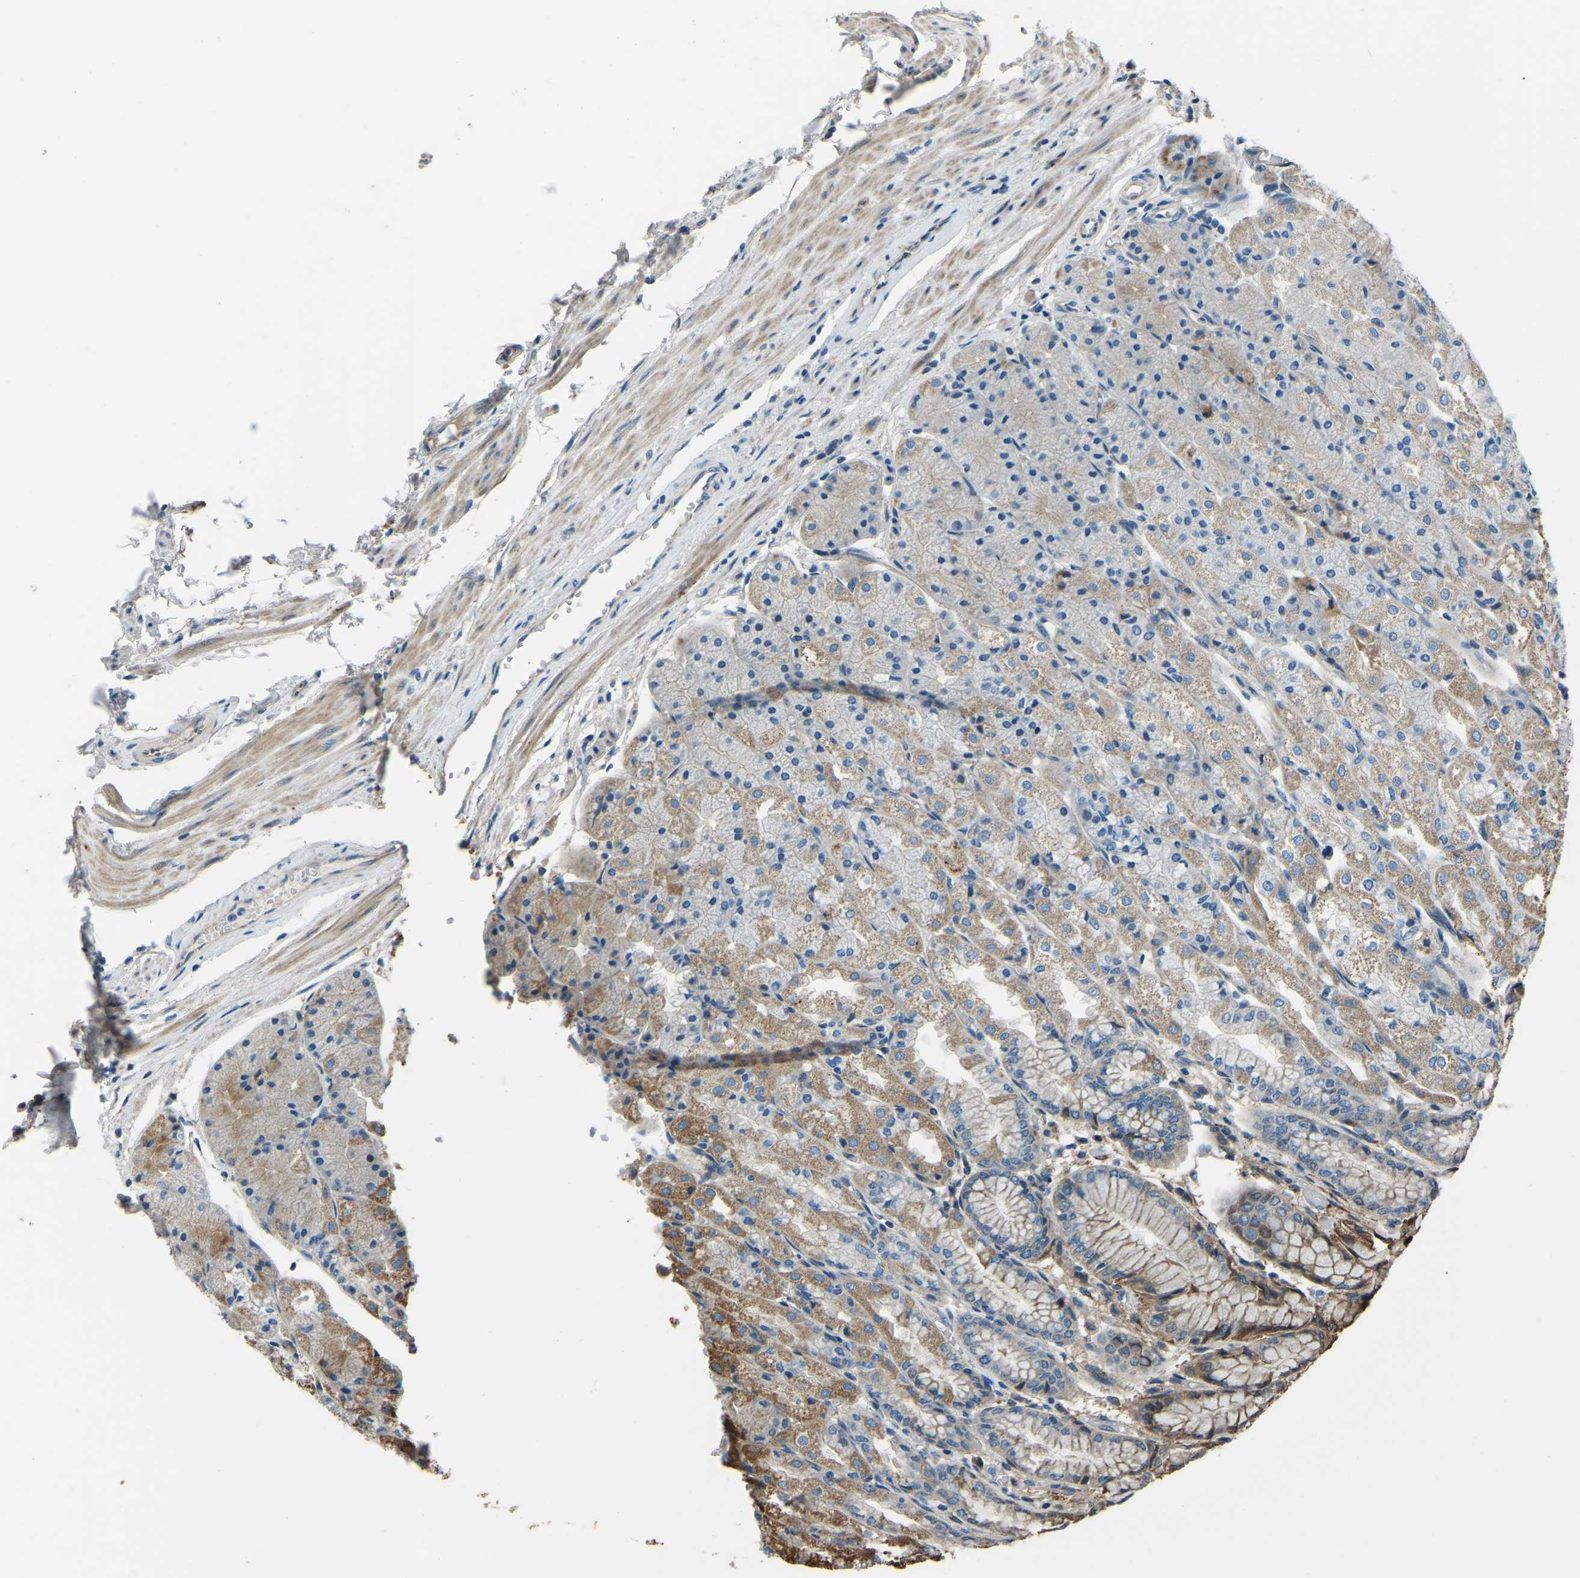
{"staining": {"intensity": "moderate", "quantity": "25%-75%", "location": "cytoplasmic/membranous"}, "tissue": "stomach", "cell_type": "Glandular cells", "image_type": "normal", "snomed": [{"axis": "morphology", "description": "Normal tissue, NOS"}, {"axis": "topography", "description": "Stomach, upper"}], "caption": "IHC image of benign stomach stained for a protein (brown), which shows medium levels of moderate cytoplasmic/membranous staining in about 25%-75% of glandular cells.", "gene": "COL3A1", "patient": {"sex": "male", "age": 72}}